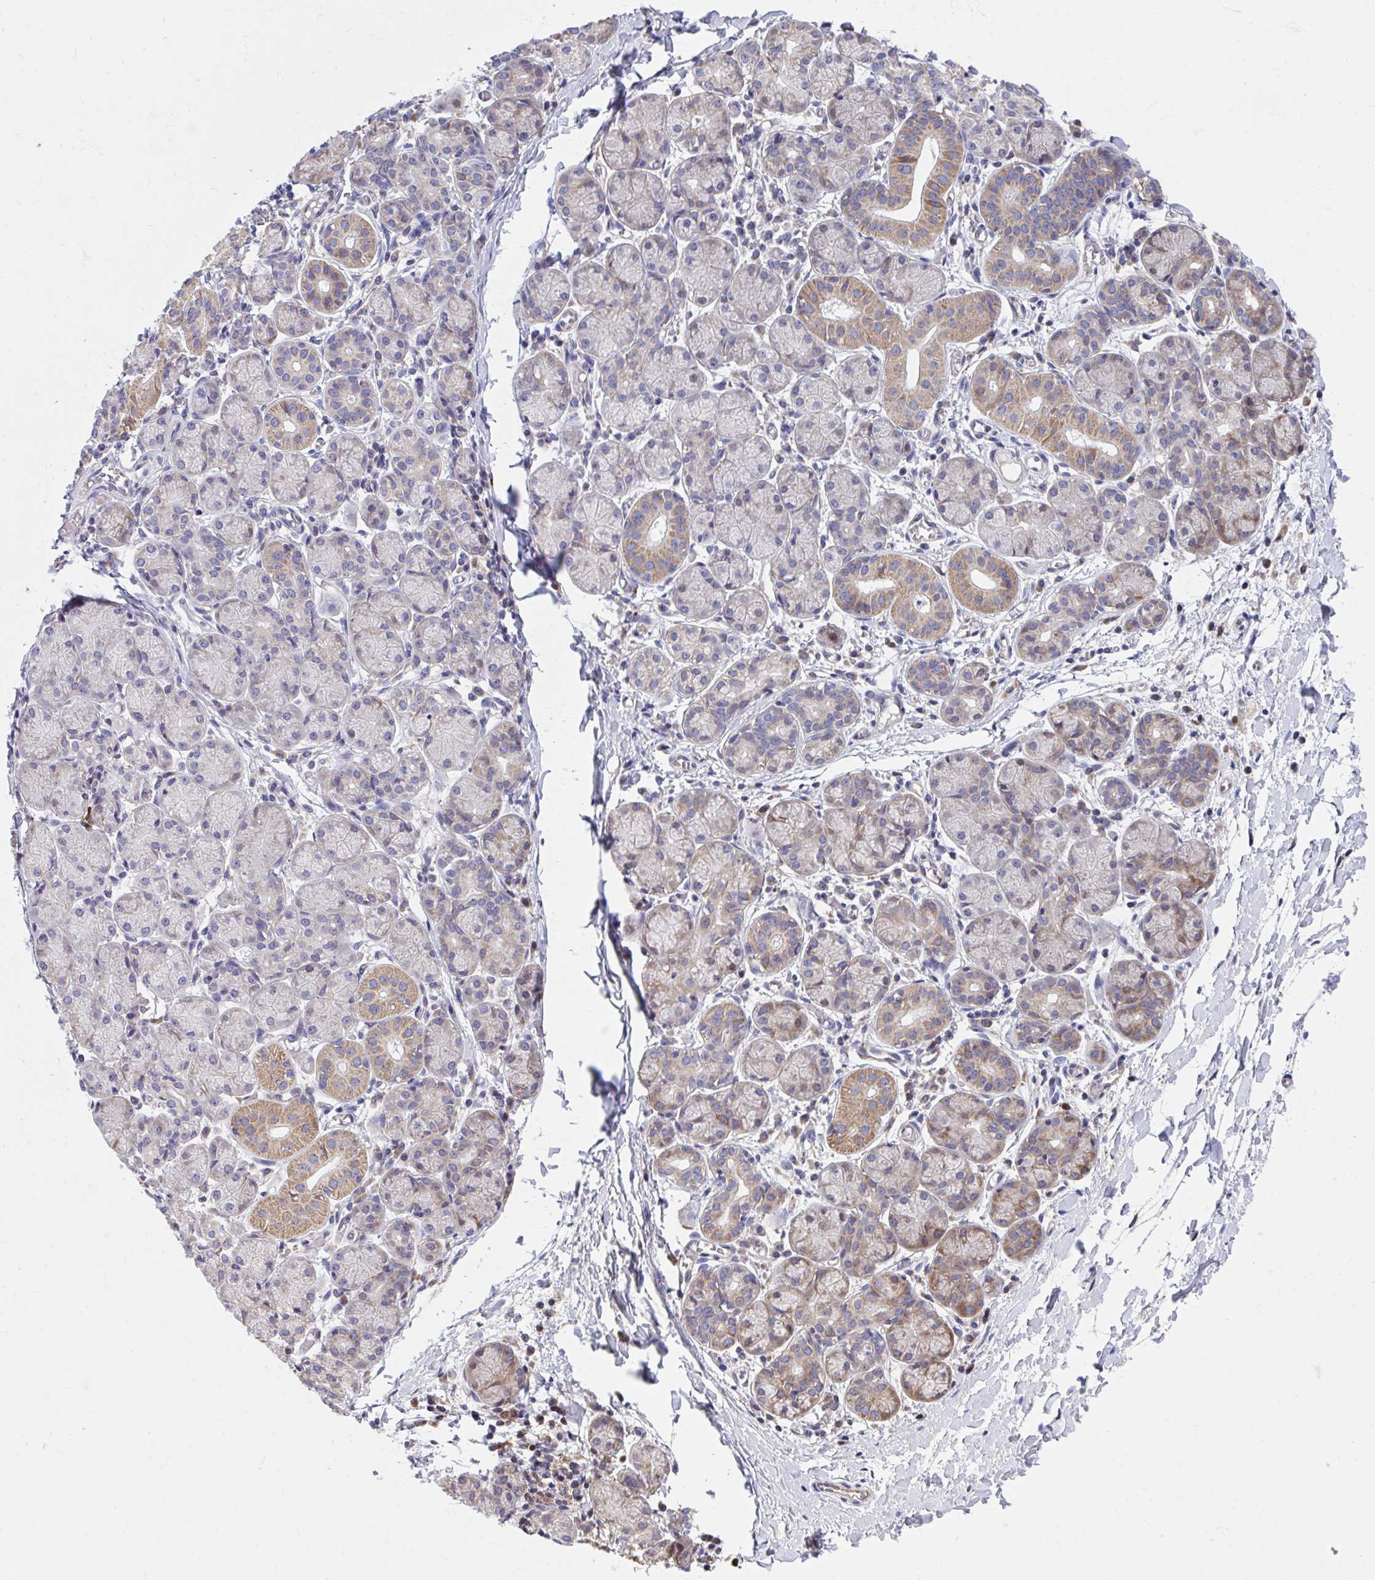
{"staining": {"intensity": "moderate", "quantity": "<25%", "location": "cytoplasmic/membranous"}, "tissue": "salivary gland", "cell_type": "Glandular cells", "image_type": "normal", "snomed": [{"axis": "morphology", "description": "Normal tissue, NOS"}, {"axis": "topography", "description": "Salivary gland"}], "caption": "A high-resolution histopathology image shows IHC staining of unremarkable salivary gland, which displays moderate cytoplasmic/membranous positivity in approximately <25% of glandular cells. The protein of interest is shown in brown color, while the nuclei are stained blue.", "gene": "ZNF778", "patient": {"sex": "female", "age": 24}}